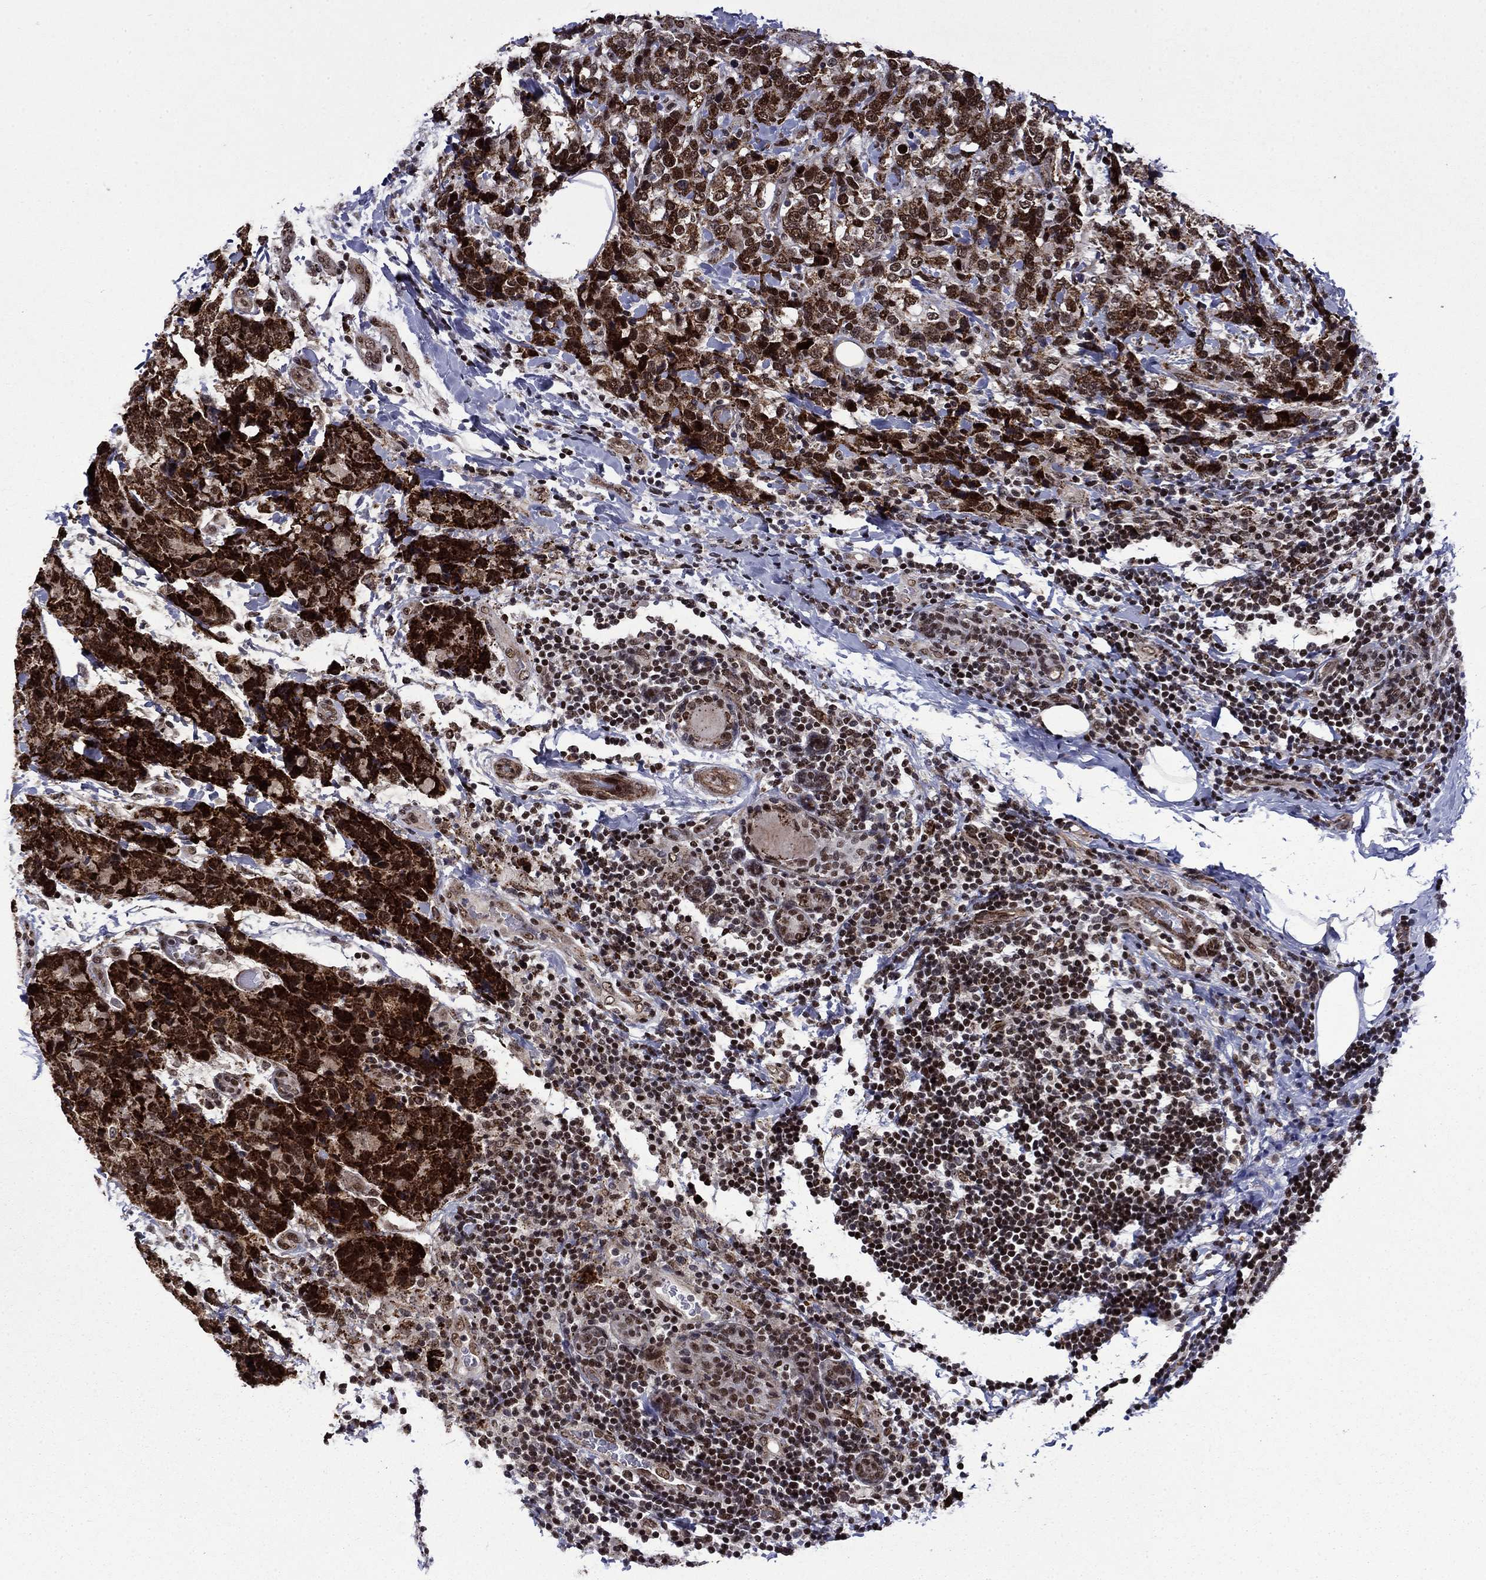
{"staining": {"intensity": "strong", "quantity": "25%-75%", "location": "cytoplasmic/membranous,nuclear"}, "tissue": "breast cancer", "cell_type": "Tumor cells", "image_type": "cancer", "snomed": [{"axis": "morphology", "description": "Lobular carcinoma"}, {"axis": "topography", "description": "Breast"}], "caption": "Protein positivity by IHC shows strong cytoplasmic/membranous and nuclear staining in about 25%-75% of tumor cells in breast lobular carcinoma.", "gene": "SURF2", "patient": {"sex": "female", "age": 59}}